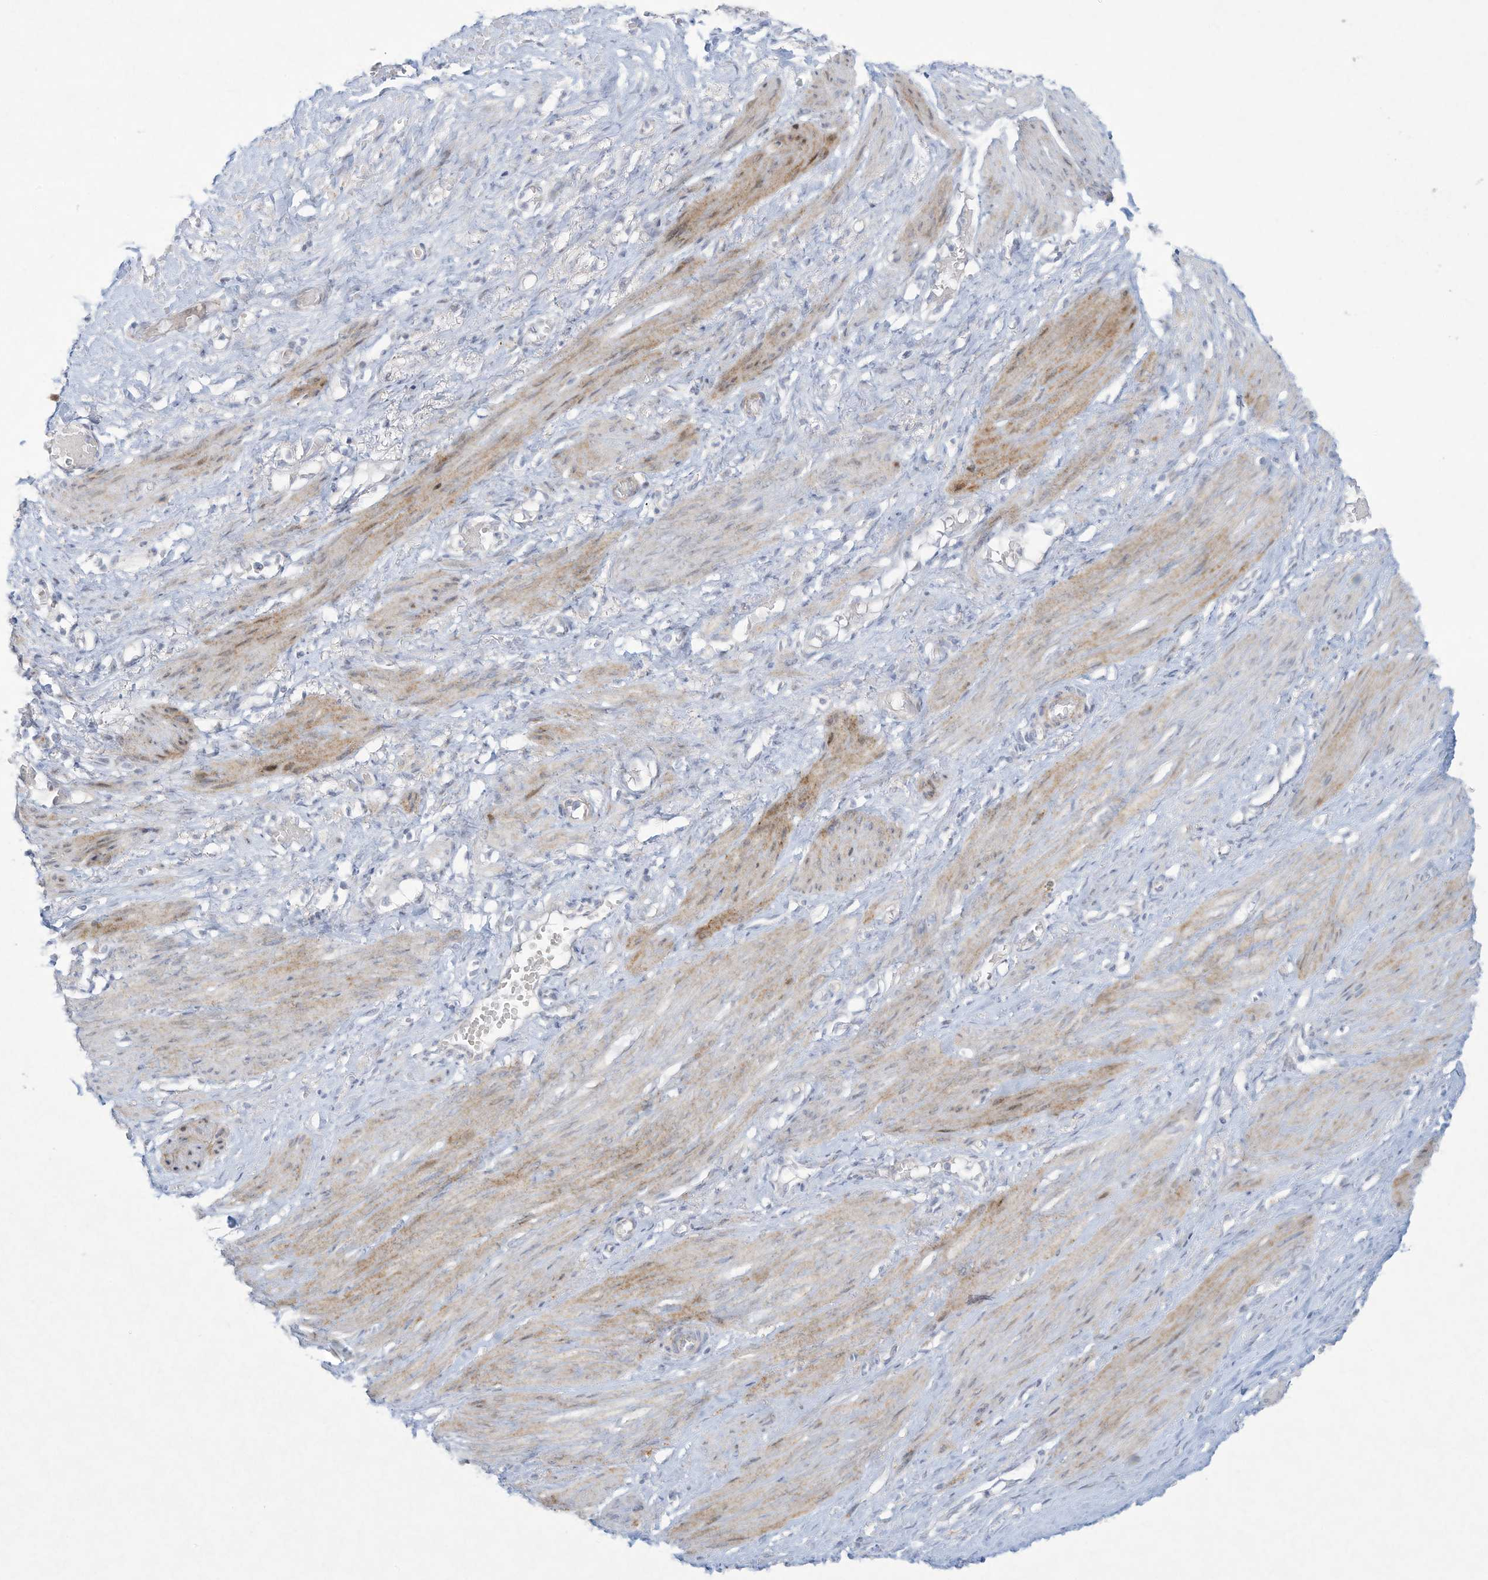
{"staining": {"intensity": "weak", "quantity": "25%-75%", "location": "cytoplasmic/membranous"}, "tissue": "smooth muscle", "cell_type": "Smooth muscle cells", "image_type": "normal", "snomed": [{"axis": "morphology", "description": "Normal tissue, NOS"}, {"axis": "topography", "description": "Endometrium"}], "caption": "Smooth muscle stained with DAB (3,3'-diaminobenzidine) IHC exhibits low levels of weak cytoplasmic/membranous staining in about 25%-75% of smooth muscle cells. The protein of interest is shown in brown color, while the nuclei are stained blue.", "gene": "PAX6", "patient": {"sex": "female", "age": 33}}